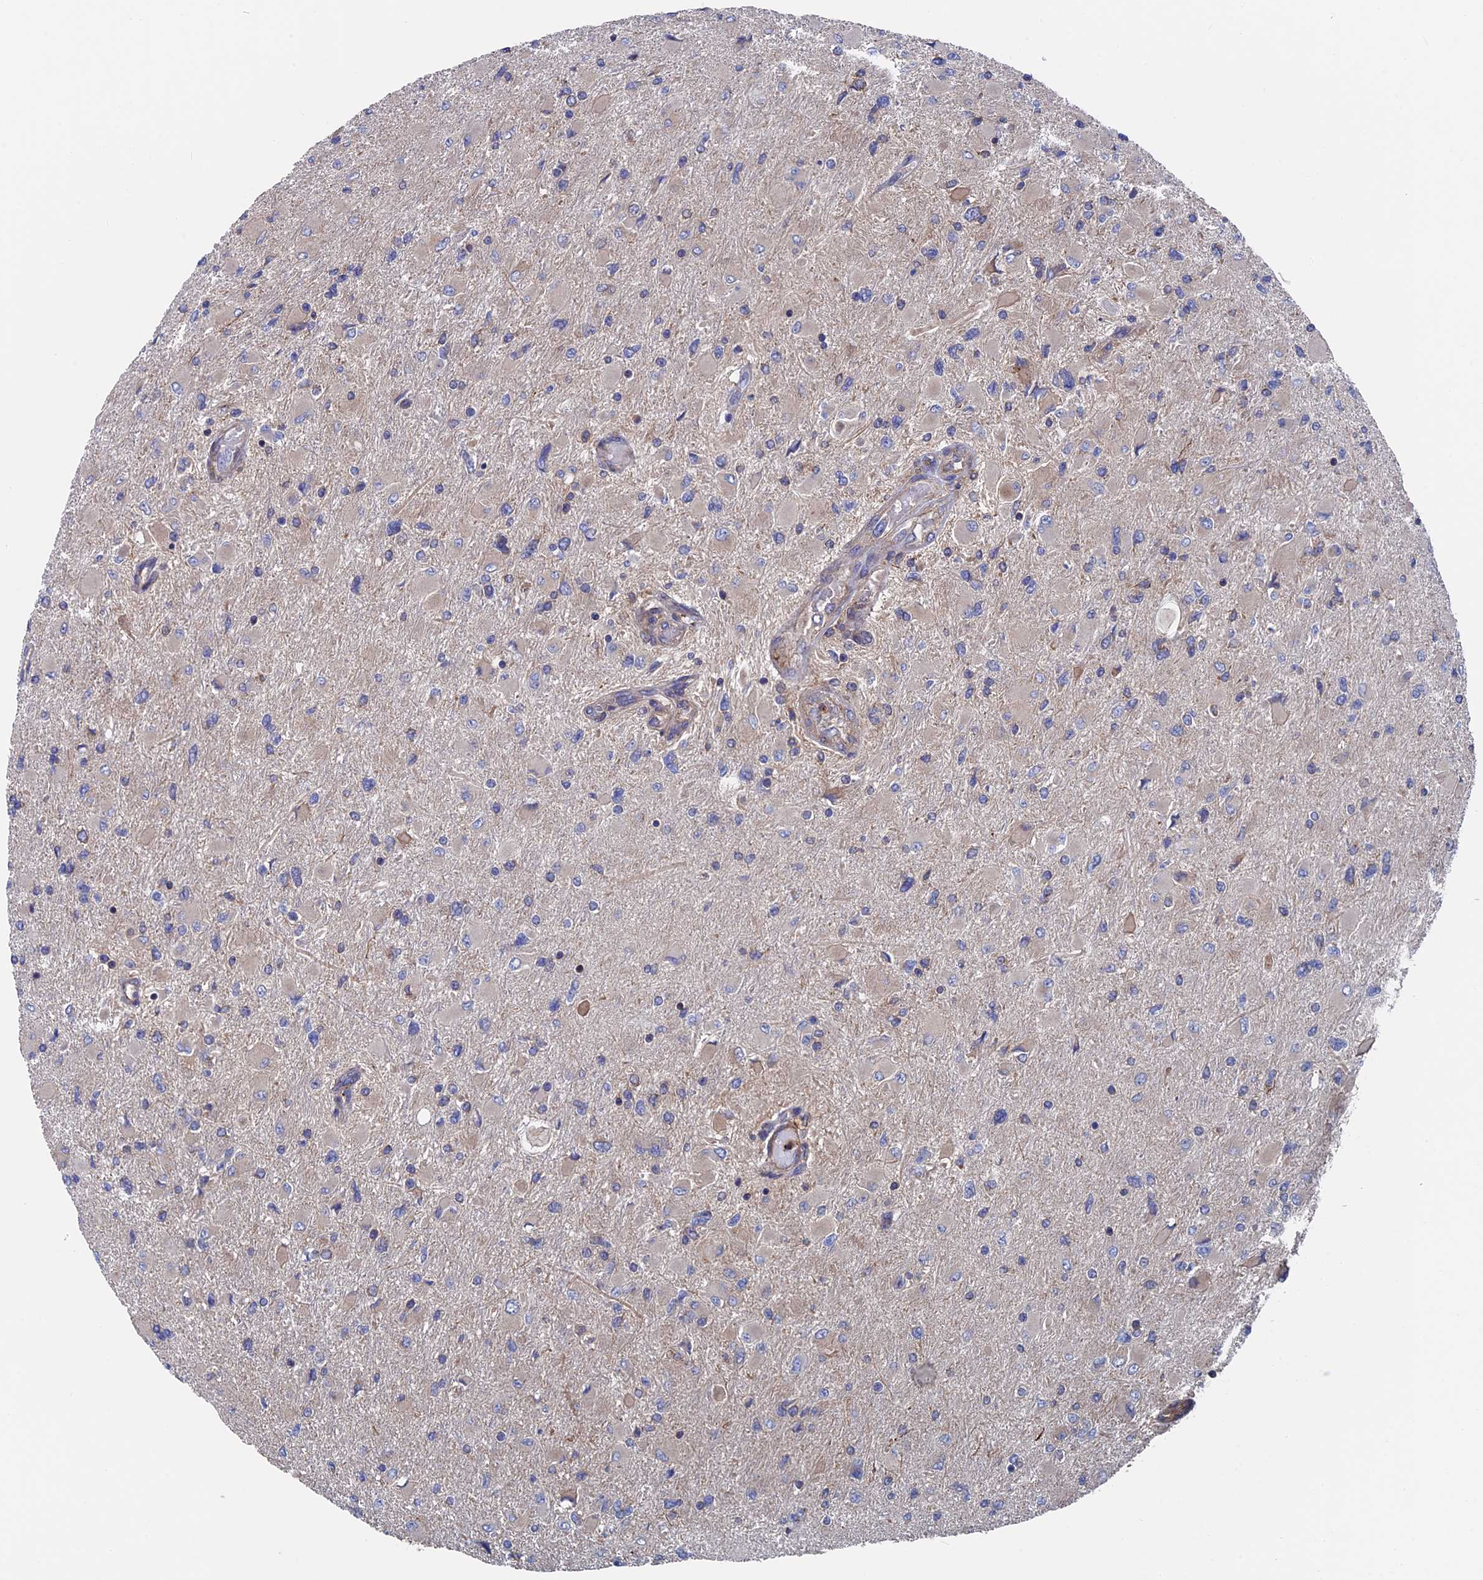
{"staining": {"intensity": "negative", "quantity": "none", "location": "none"}, "tissue": "glioma", "cell_type": "Tumor cells", "image_type": "cancer", "snomed": [{"axis": "morphology", "description": "Glioma, malignant, High grade"}, {"axis": "topography", "description": "Cerebral cortex"}], "caption": "Tumor cells show no significant protein expression in glioma.", "gene": "DNAJC3", "patient": {"sex": "female", "age": 36}}